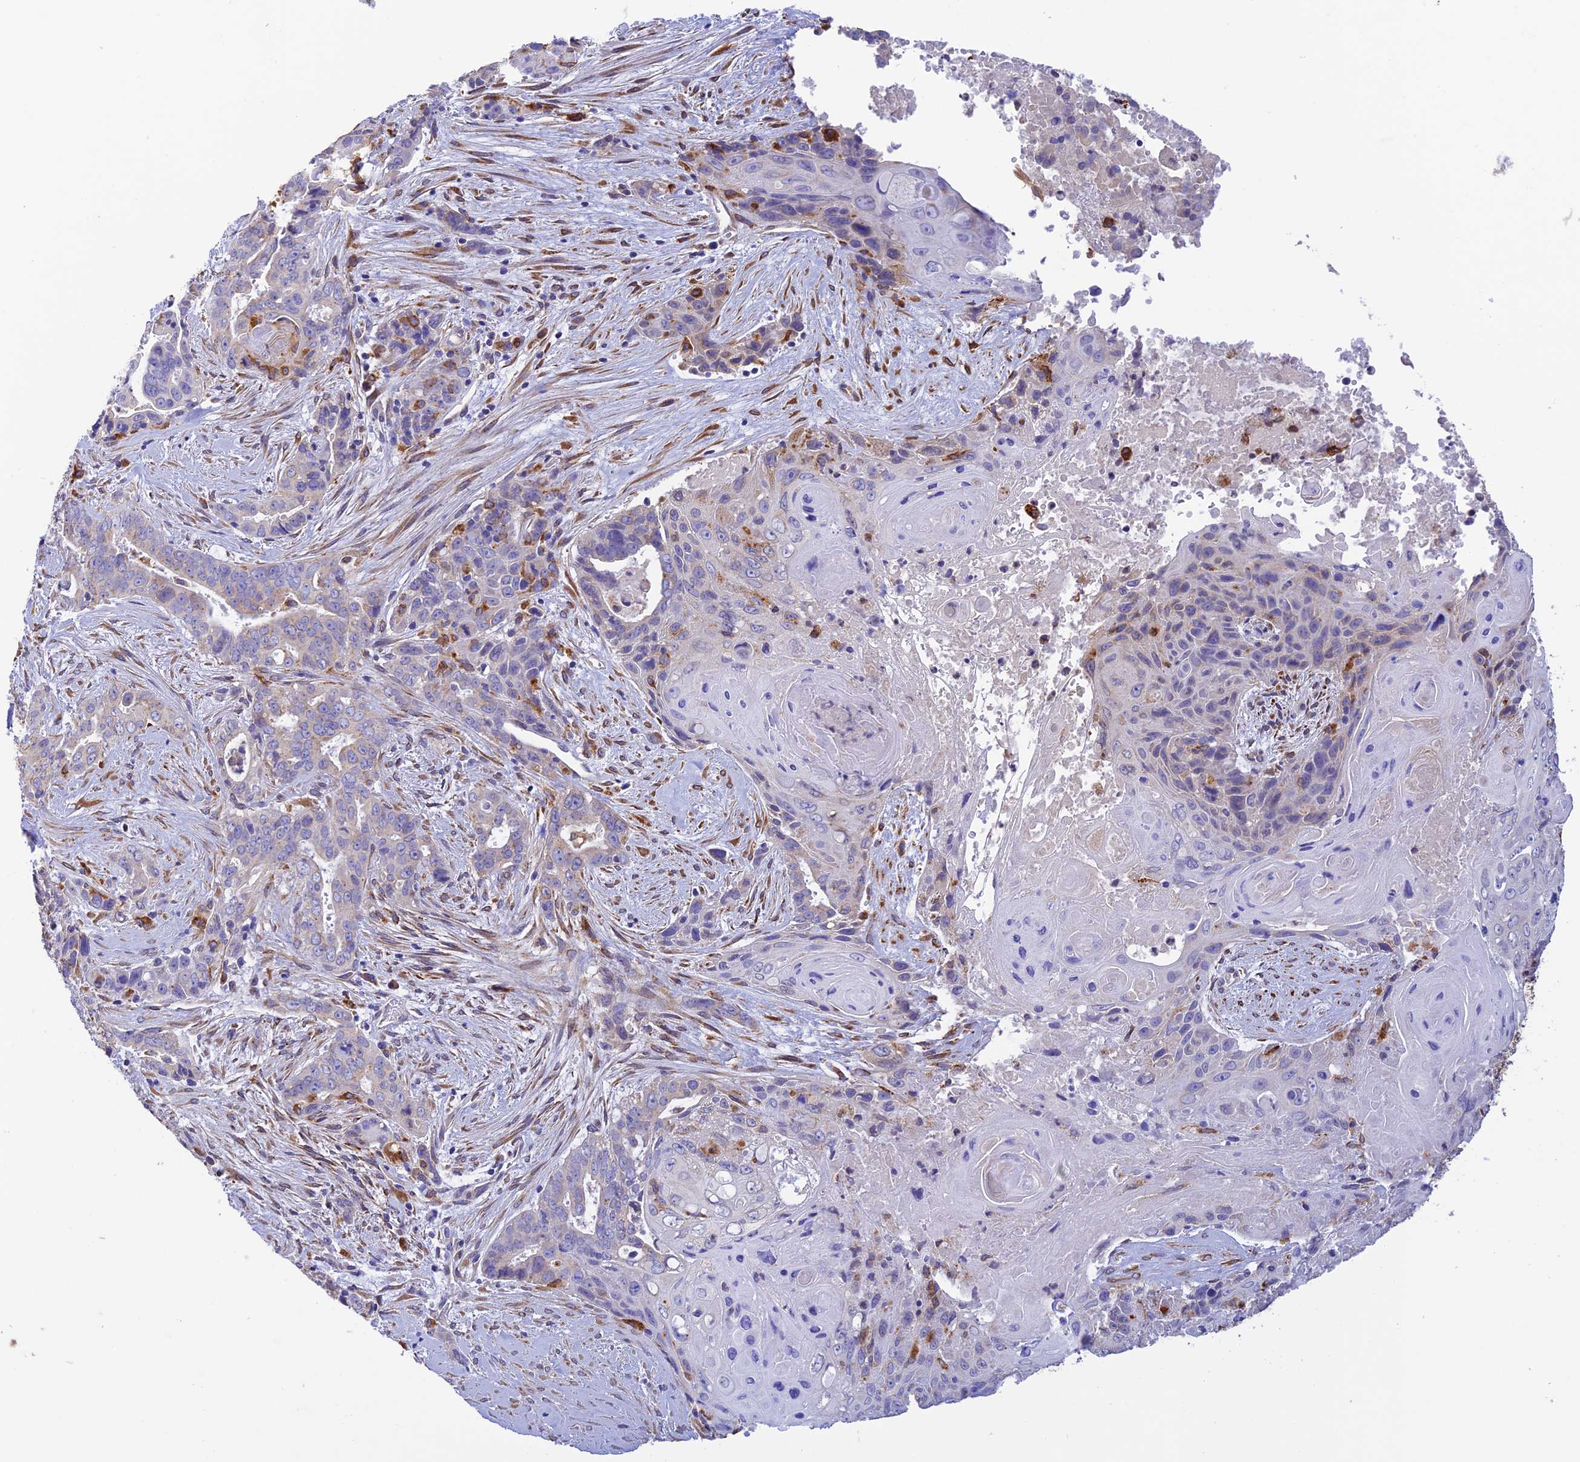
{"staining": {"intensity": "weak", "quantity": "<25%", "location": "cytoplasmic/membranous"}, "tissue": "pancreatic cancer", "cell_type": "Tumor cells", "image_type": "cancer", "snomed": [{"axis": "morphology", "description": "Adenocarcinoma, NOS"}, {"axis": "topography", "description": "Pancreas"}], "caption": "High magnification brightfield microscopy of pancreatic adenocarcinoma stained with DAB (brown) and counterstained with hematoxylin (blue): tumor cells show no significant positivity.", "gene": "VKORC1", "patient": {"sex": "male", "age": 80}}